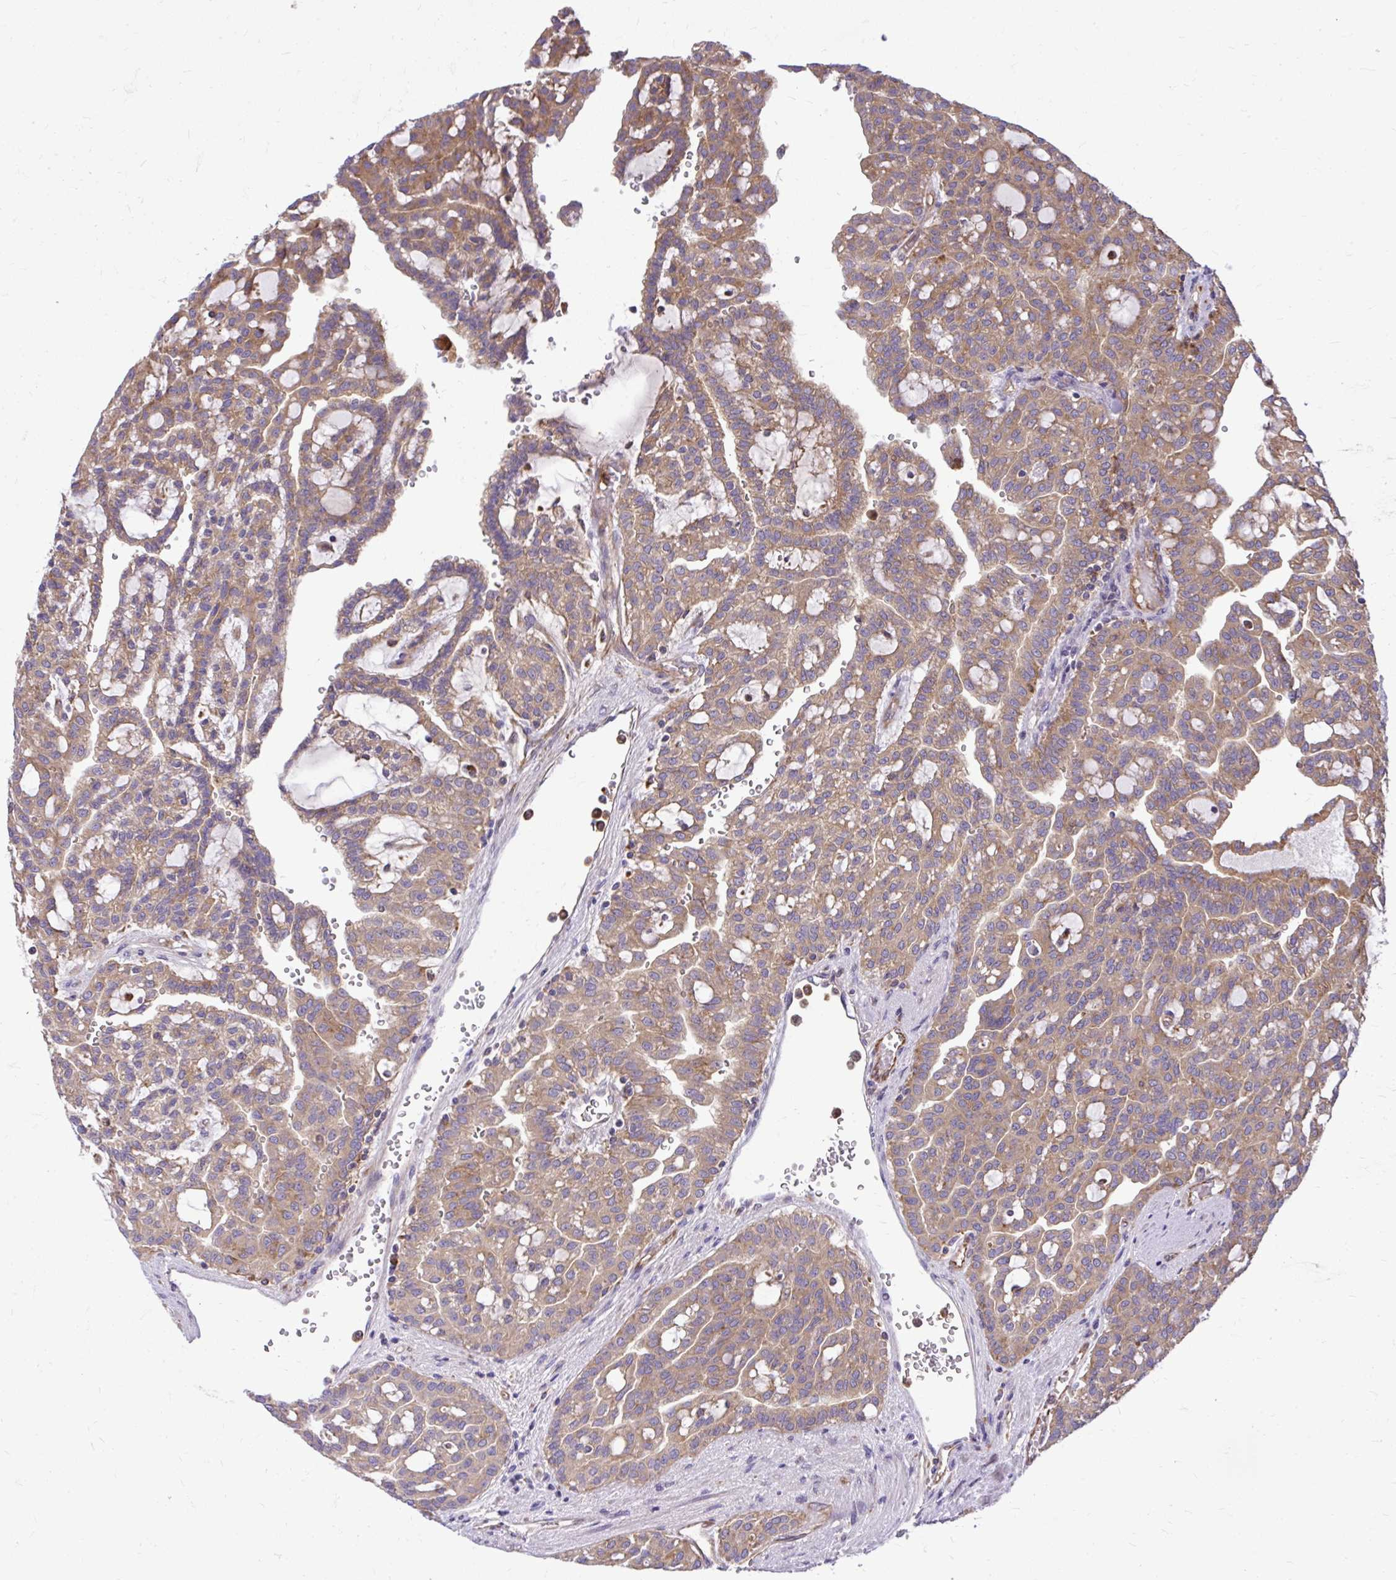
{"staining": {"intensity": "weak", "quantity": ">75%", "location": "cytoplasmic/membranous"}, "tissue": "renal cancer", "cell_type": "Tumor cells", "image_type": "cancer", "snomed": [{"axis": "morphology", "description": "Adenocarcinoma, NOS"}, {"axis": "topography", "description": "Kidney"}], "caption": "Renal cancer (adenocarcinoma) stained with IHC displays weak cytoplasmic/membranous positivity in approximately >75% of tumor cells. (DAB IHC with brightfield microscopy, high magnification).", "gene": "PAIP2", "patient": {"sex": "male", "age": 63}}